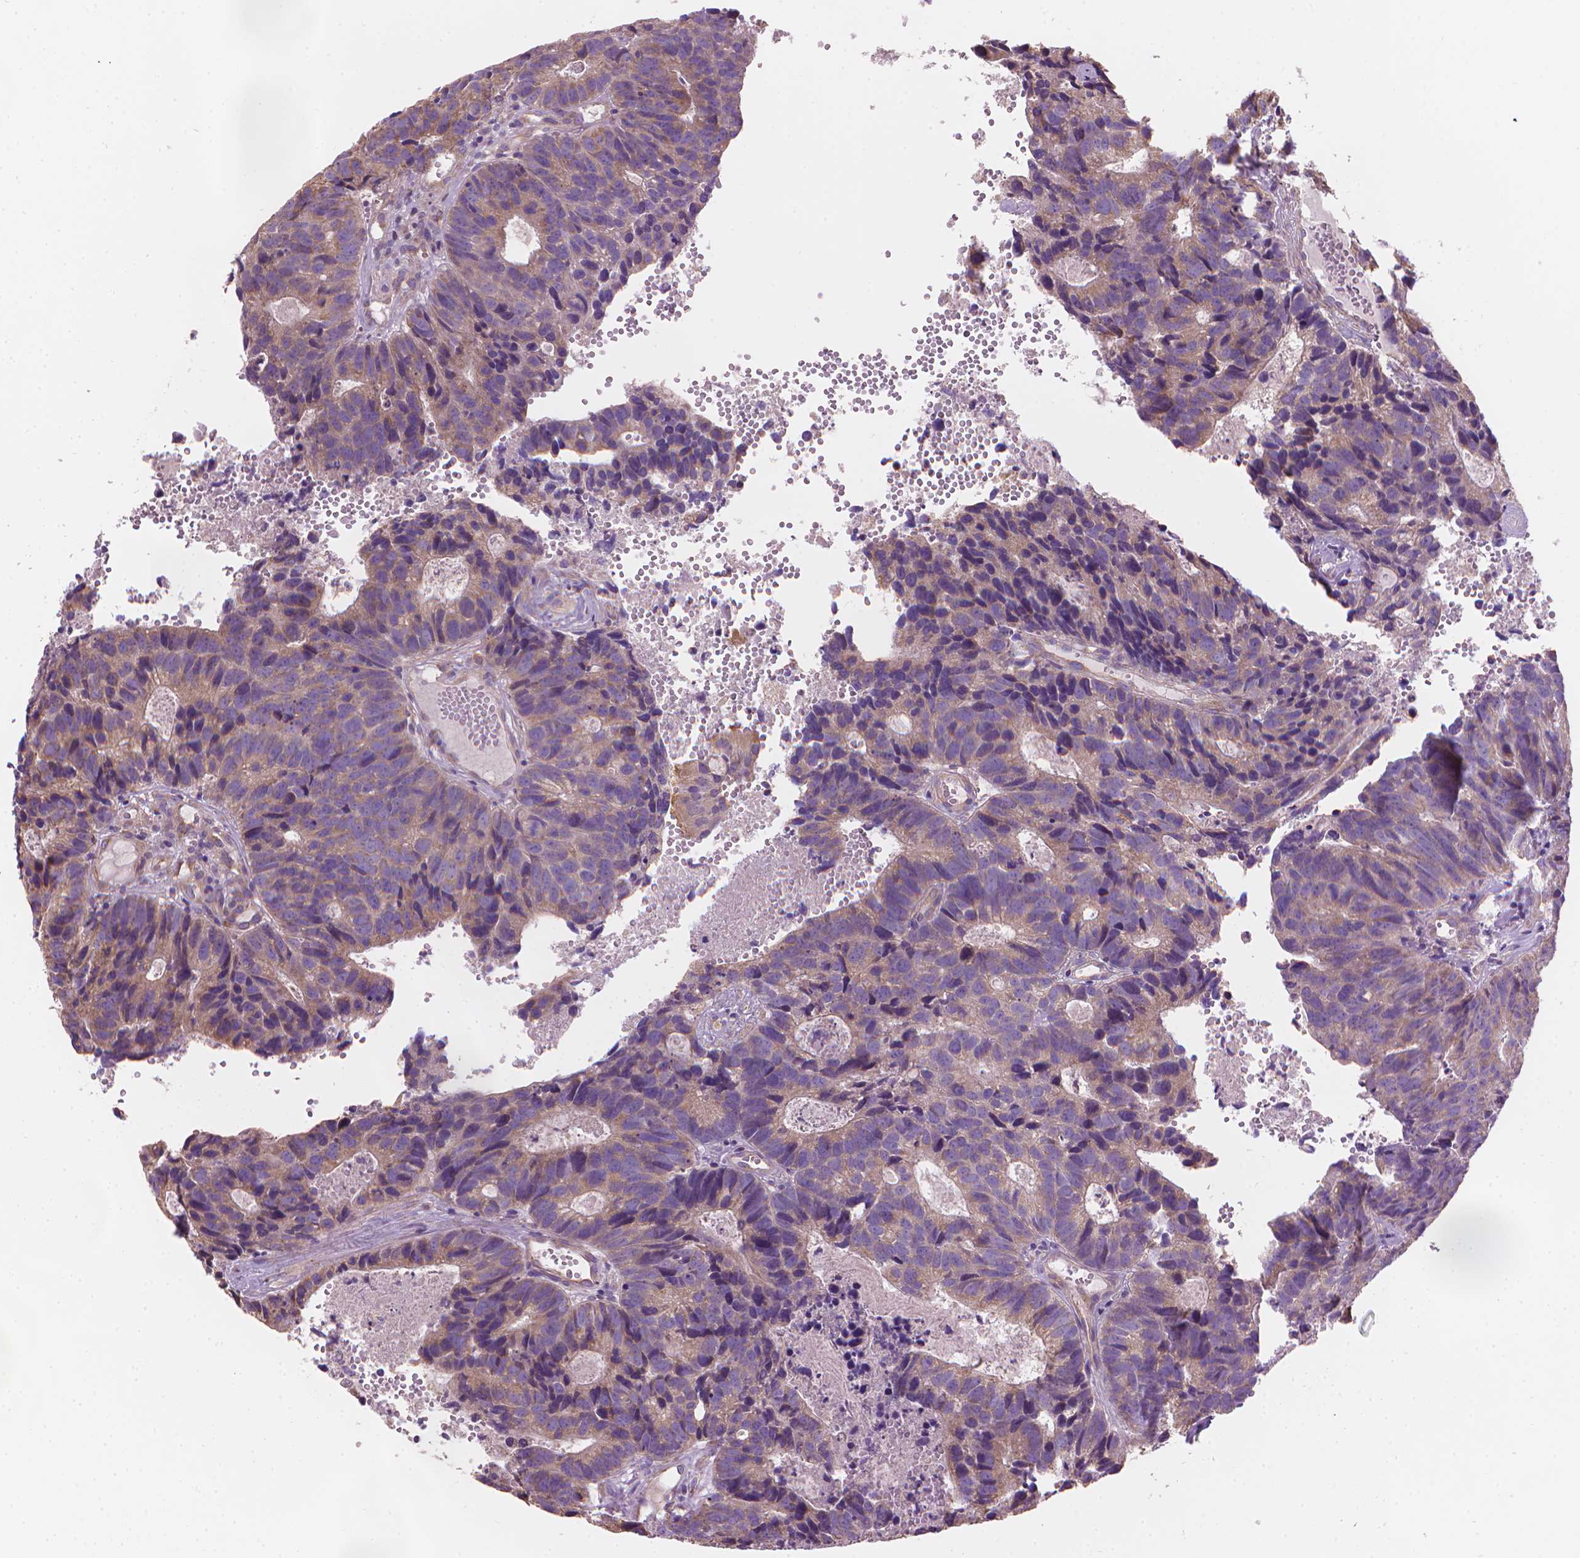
{"staining": {"intensity": "weak", "quantity": "25%-75%", "location": "cytoplasmic/membranous"}, "tissue": "head and neck cancer", "cell_type": "Tumor cells", "image_type": "cancer", "snomed": [{"axis": "morphology", "description": "Adenocarcinoma, NOS"}, {"axis": "topography", "description": "Head-Neck"}], "caption": "An image of adenocarcinoma (head and neck) stained for a protein displays weak cytoplasmic/membranous brown staining in tumor cells.", "gene": "TTC29", "patient": {"sex": "male", "age": 62}}